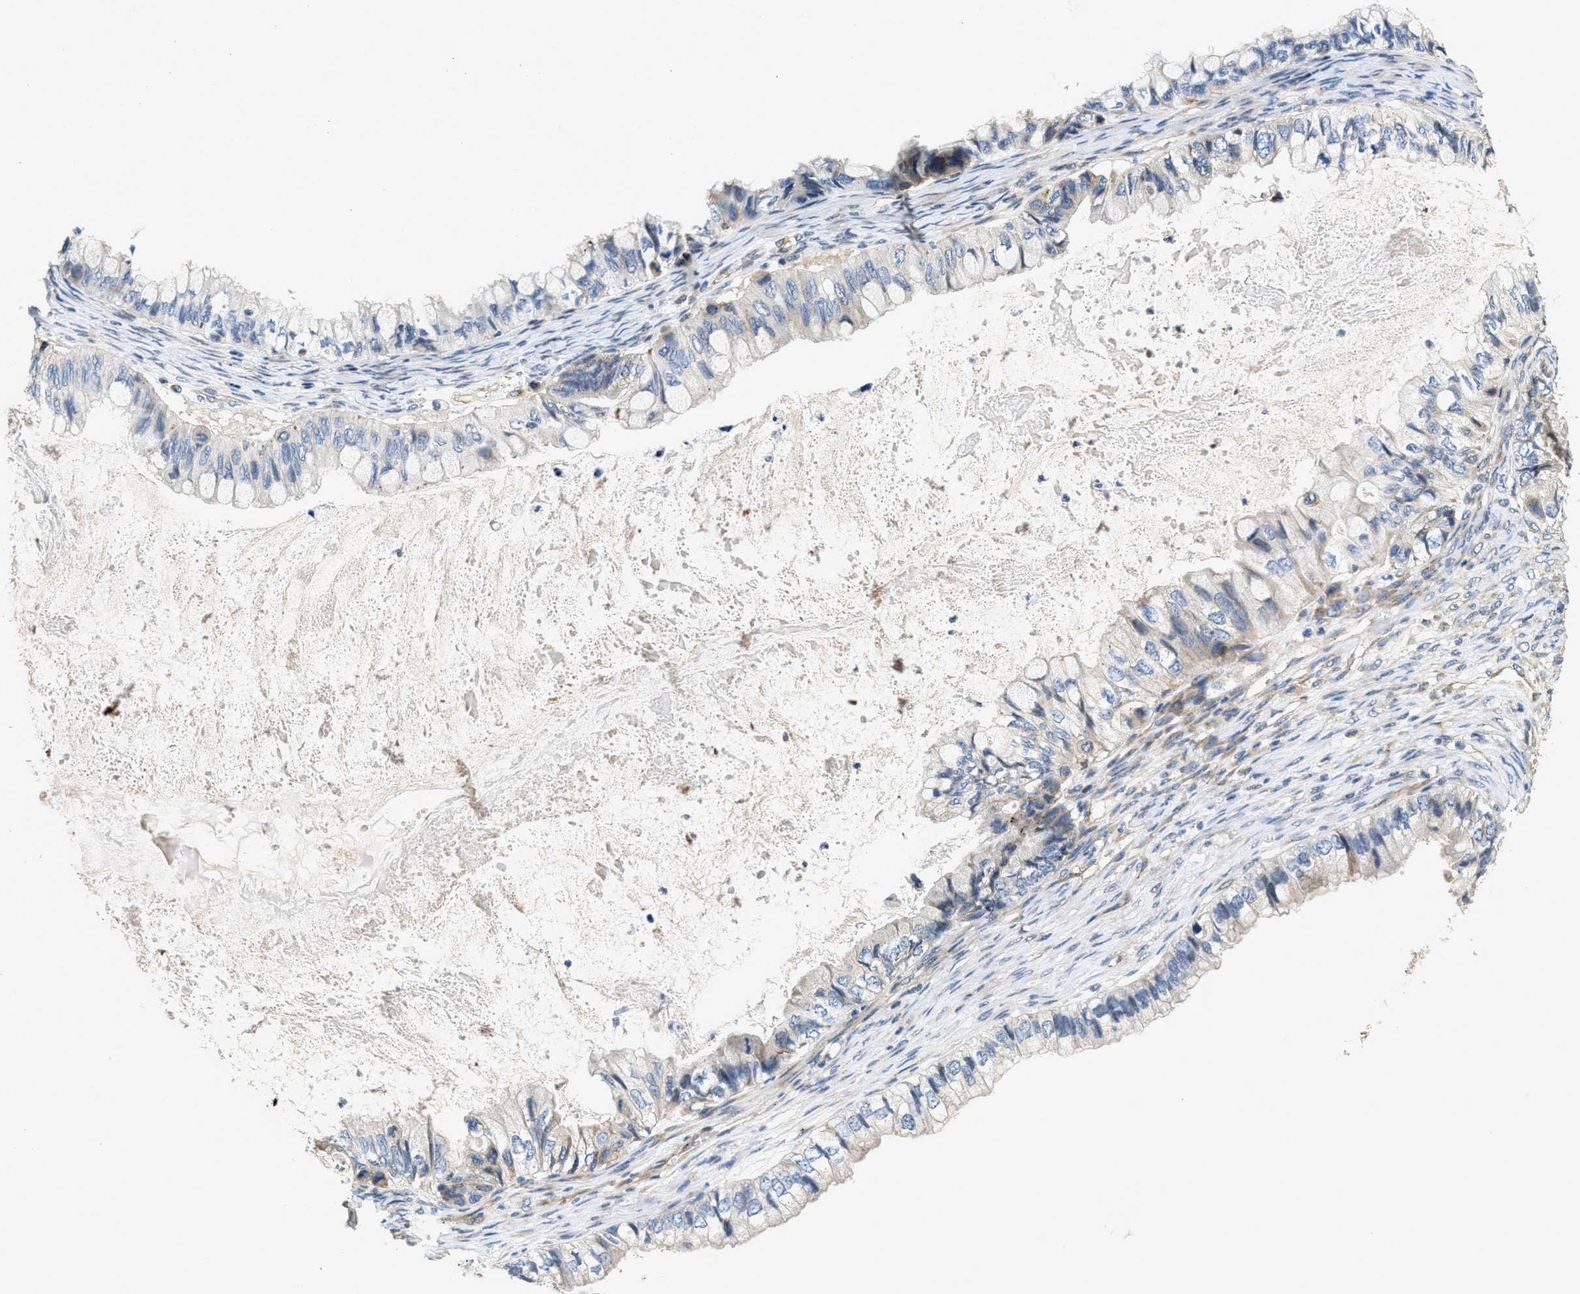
{"staining": {"intensity": "weak", "quantity": "<25%", "location": "cytoplasmic/membranous"}, "tissue": "ovarian cancer", "cell_type": "Tumor cells", "image_type": "cancer", "snomed": [{"axis": "morphology", "description": "Cystadenocarcinoma, mucinous, NOS"}, {"axis": "topography", "description": "Ovary"}], "caption": "Immunohistochemistry of ovarian cancer (mucinous cystadenocarcinoma) displays no positivity in tumor cells. (DAB immunohistochemistry, high magnification).", "gene": "DUSP10", "patient": {"sex": "female", "age": 80}}